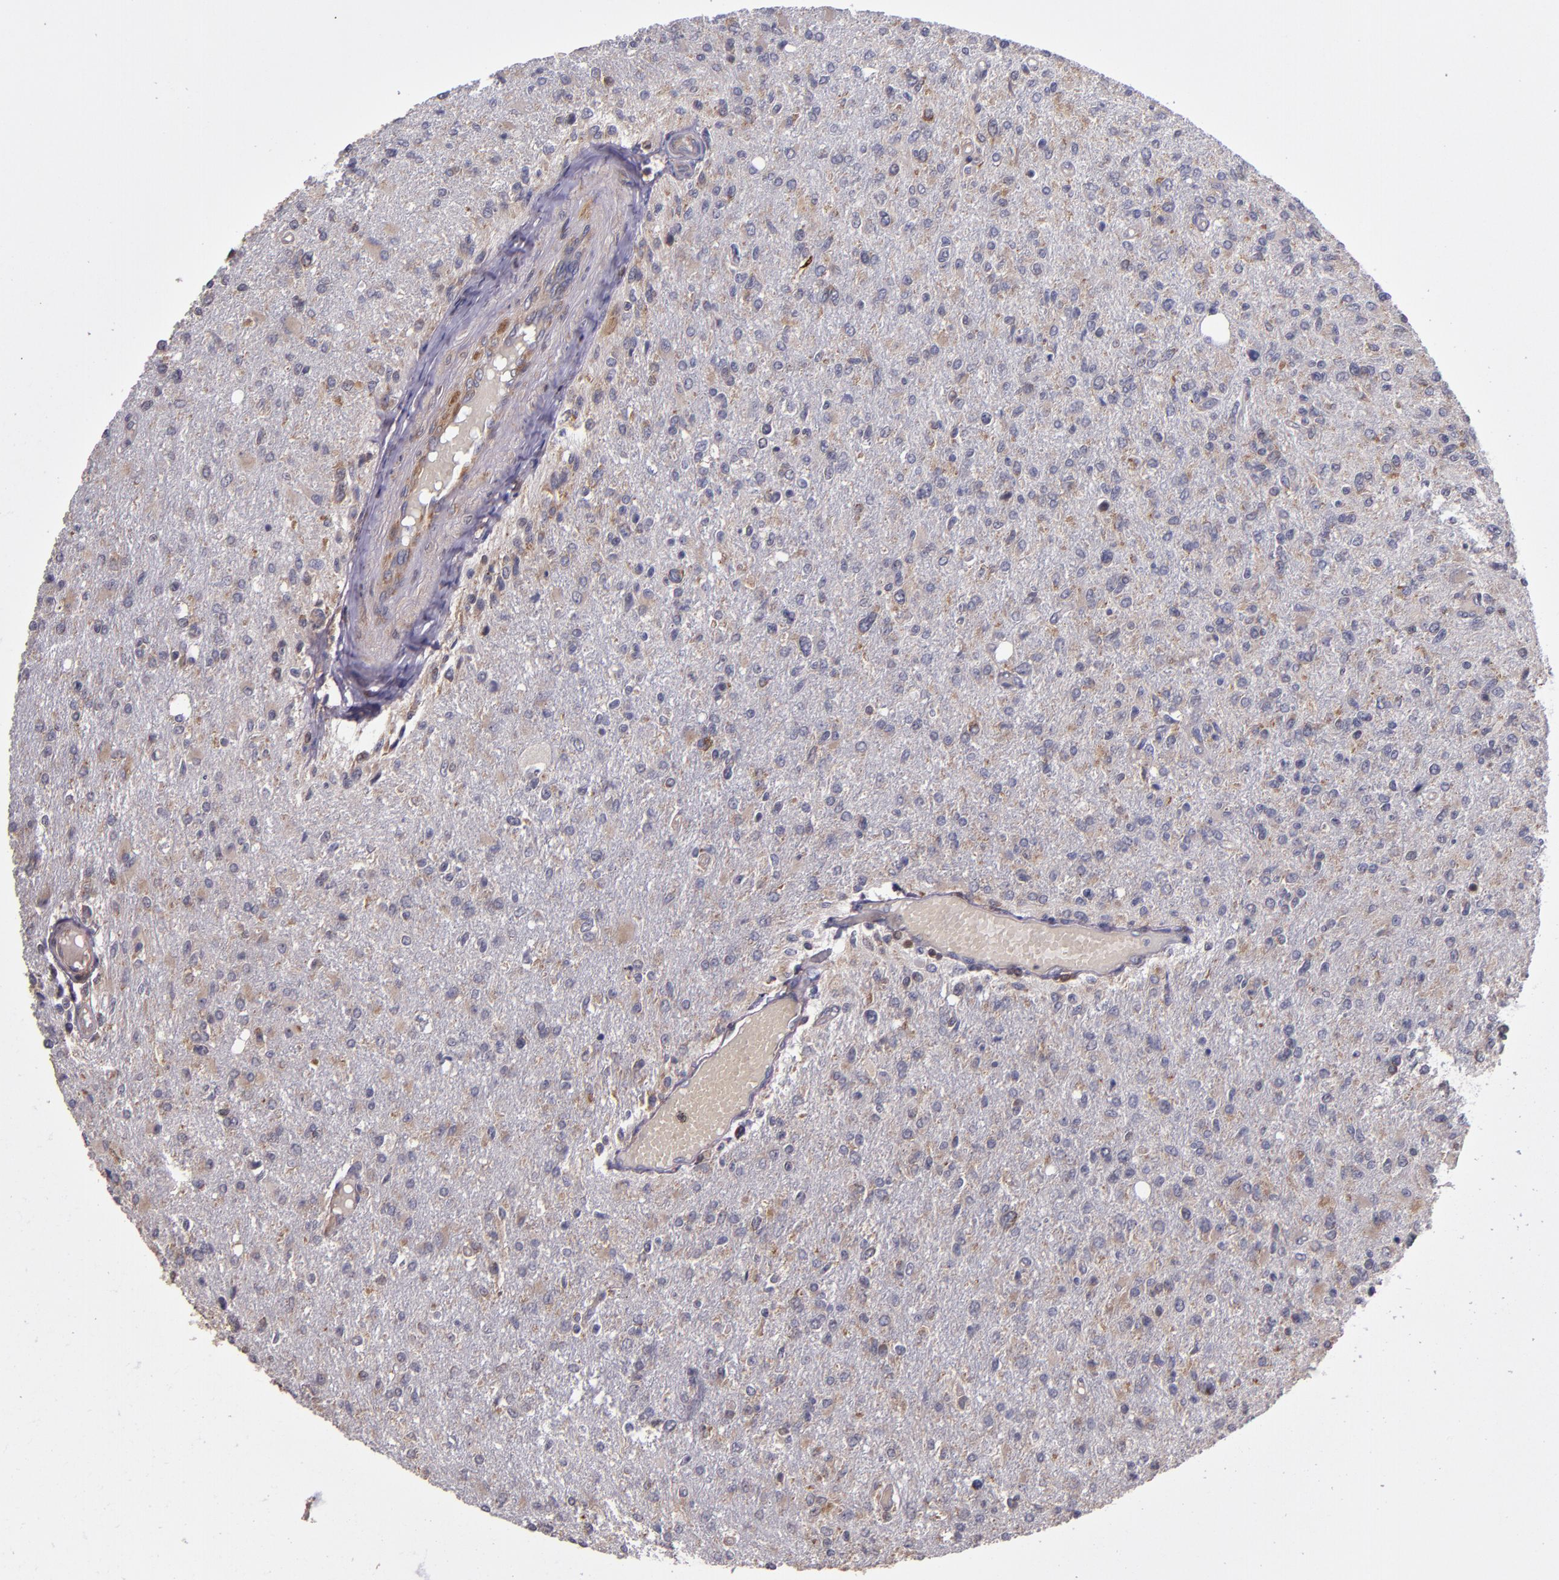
{"staining": {"intensity": "weak", "quantity": ">75%", "location": "cytoplasmic/membranous"}, "tissue": "glioma", "cell_type": "Tumor cells", "image_type": "cancer", "snomed": [{"axis": "morphology", "description": "Glioma, malignant, High grade"}, {"axis": "topography", "description": "Cerebral cortex"}], "caption": "The histopathology image reveals immunohistochemical staining of glioma. There is weak cytoplasmic/membranous expression is appreciated in about >75% of tumor cells. The staining was performed using DAB (3,3'-diaminobenzidine) to visualize the protein expression in brown, while the nuclei were stained in blue with hematoxylin (Magnification: 20x).", "gene": "EIF4ENIF1", "patient": {"sex": "male", "age": 76}}